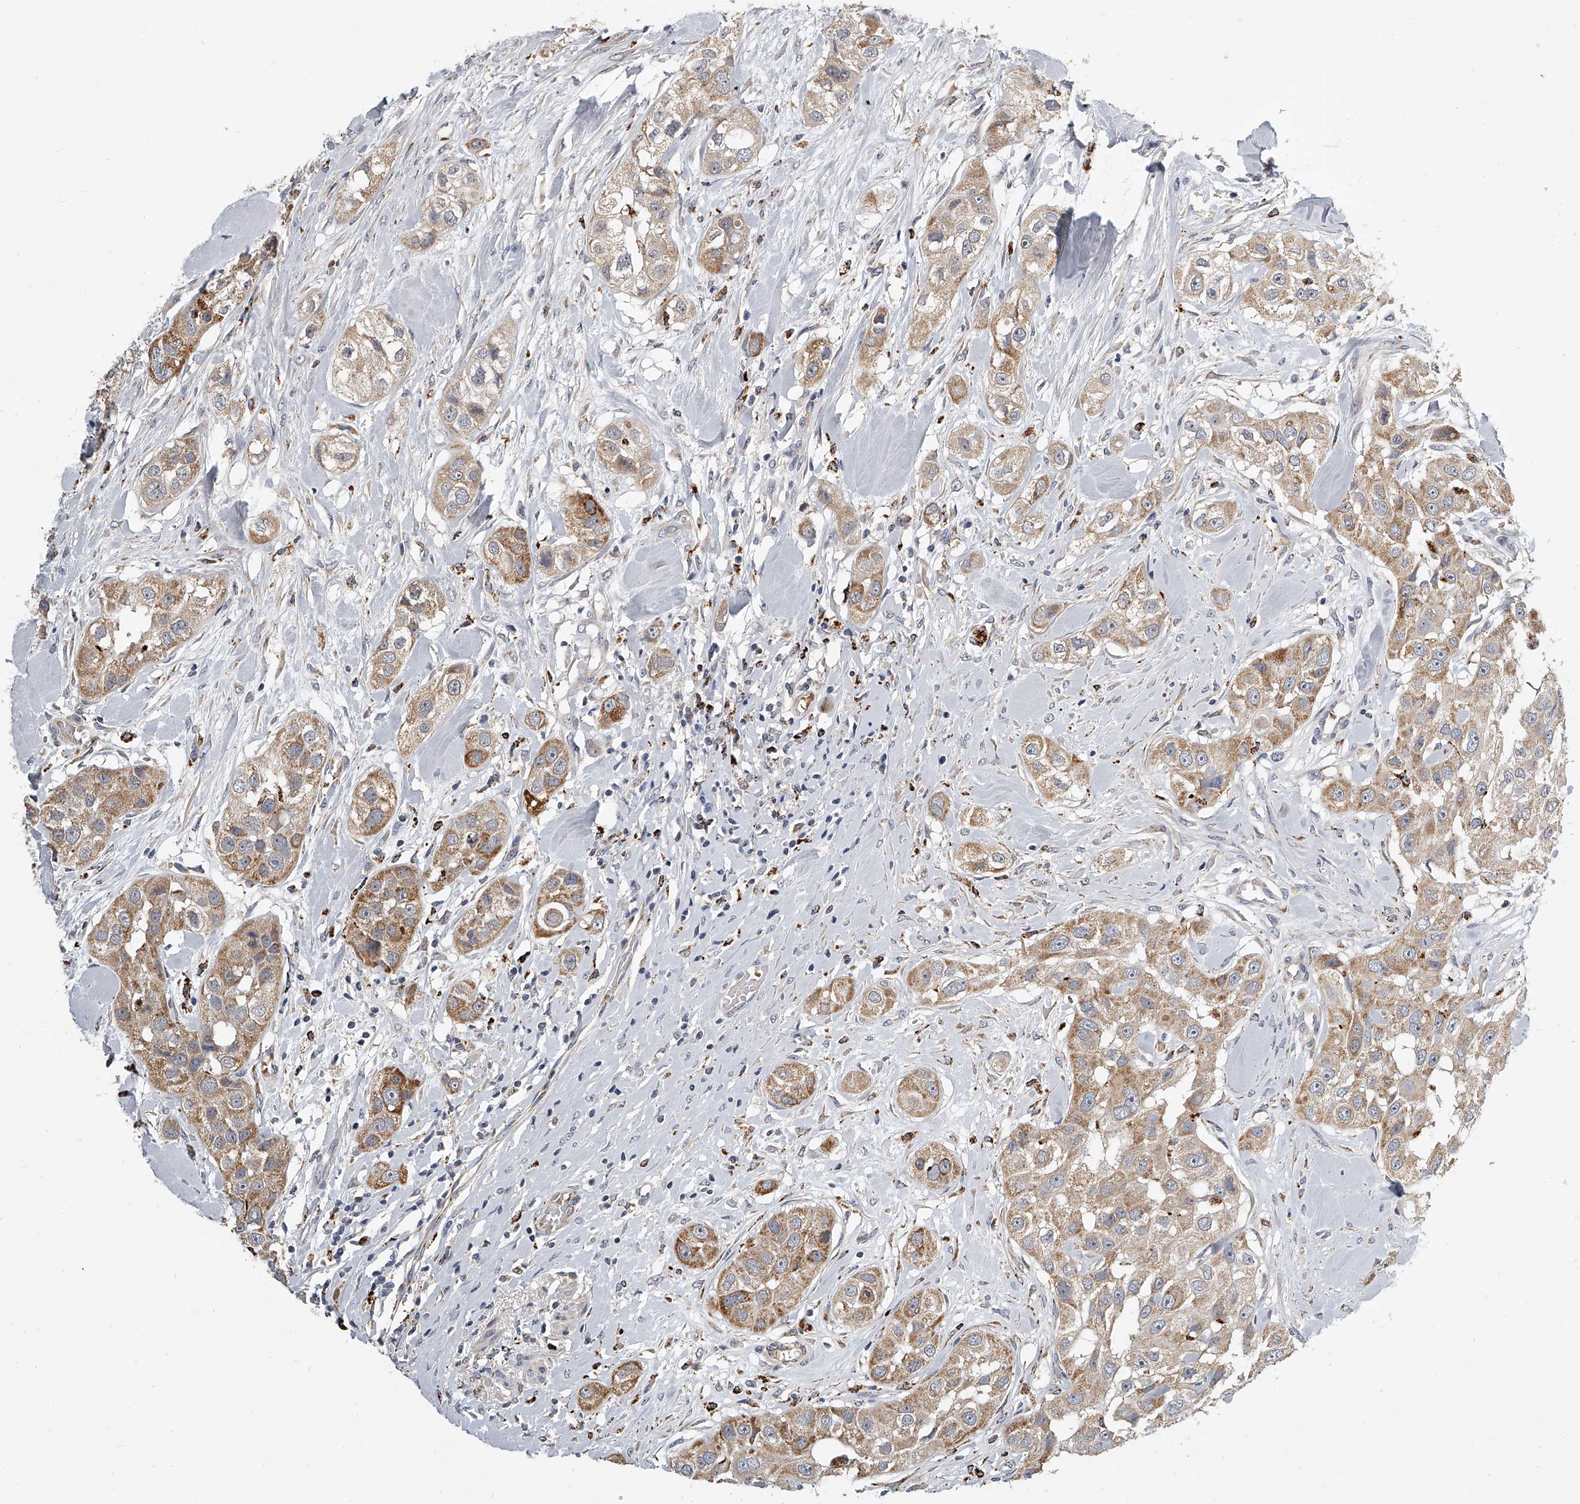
{"staining": {"intensity": "moderate", "quantity": ">75%", "location": "cytoplasmic/membranous"}, "tissue": "head and neck cancer", "cell_type": "Tumor cells", "image_type": "cancer", "snomed": [{"axis": "morphology", "description": "Normal tissue, NOS"}, {"axis": "morphology", "description": "Squamous cell carcinoma, NOS"}, {"axis": "topography", "description": "Skeletal muscle"}, {"axis": "topography", "description": "Head-Neck"}], "caption": "A histopathology image showing moderate cytoplasmic/membranous positivity in approximately >75% of tumor cells in head and neck cancer (squamous cell carcinoma), as visualized by brown immunohistochemical staining.", "gene": "KLHL7", "patient": {"sex": "male", "age": 51}}